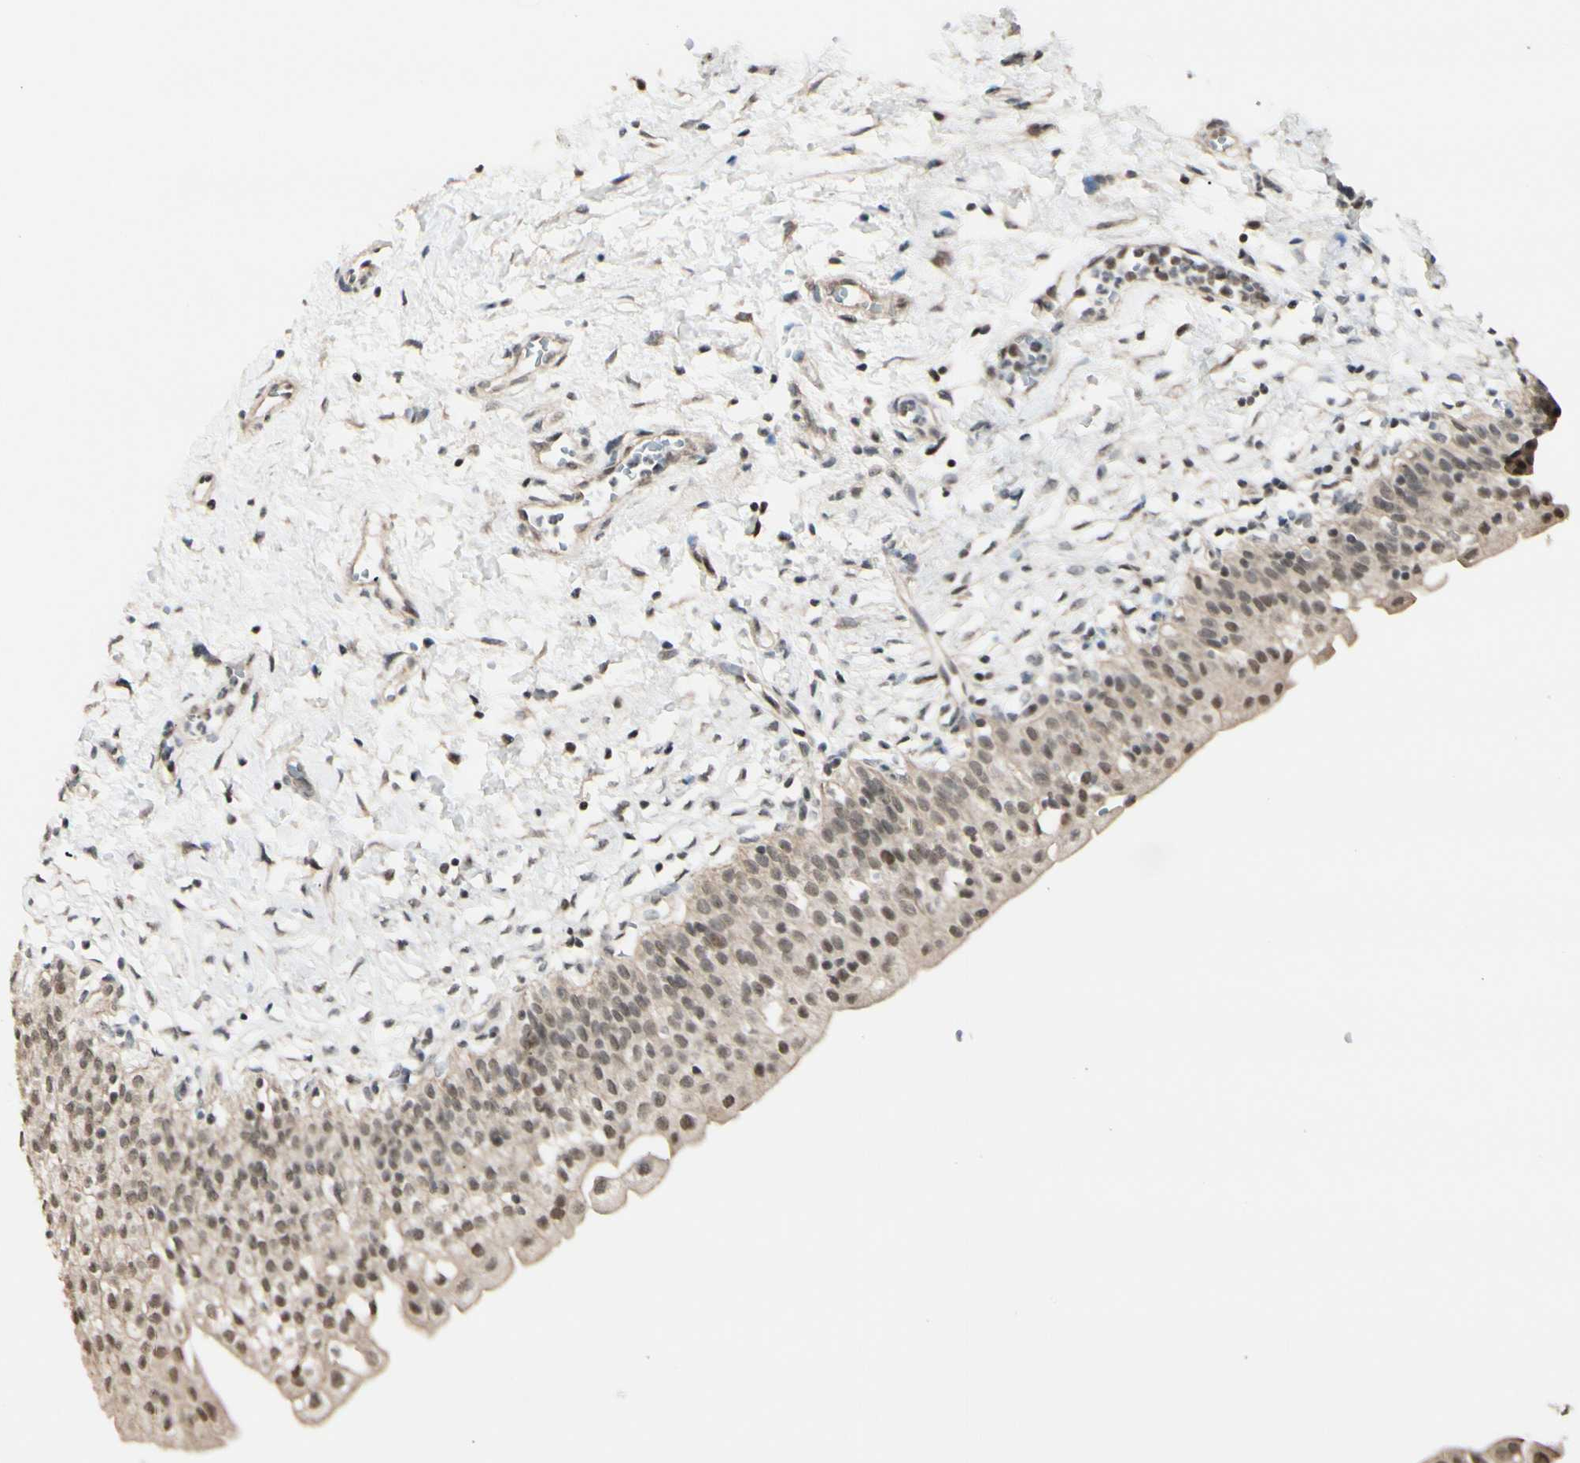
{"staining": {"intensity": "moderate", "quantity": "25%-75%", "location": "cytoplasmic/membranous,nuclear"}, "tissue": "urinary bladder", "cell_type": "Urothelial cells", "image_type": "normal", "snomed": [{"axis": "morphology", "description": "Normal tissue, NOS"}, {"axis": "topography", "description": "Urinary bladder"}], "caption": "A medium amount of moderate cytoplasmic/membranous,nuclear staining is identified in approximately 25%-75% of urothelial cells in unremarkable urinary bladder. The staining is performed using DAB (3,3'-diaminobenzidine) brown chromogen to label protein expression. The nuclei are counter-stained blue using hematoxylin.", "gene": "BRMS1", "patient": {"sex": "male", "age": 55}}